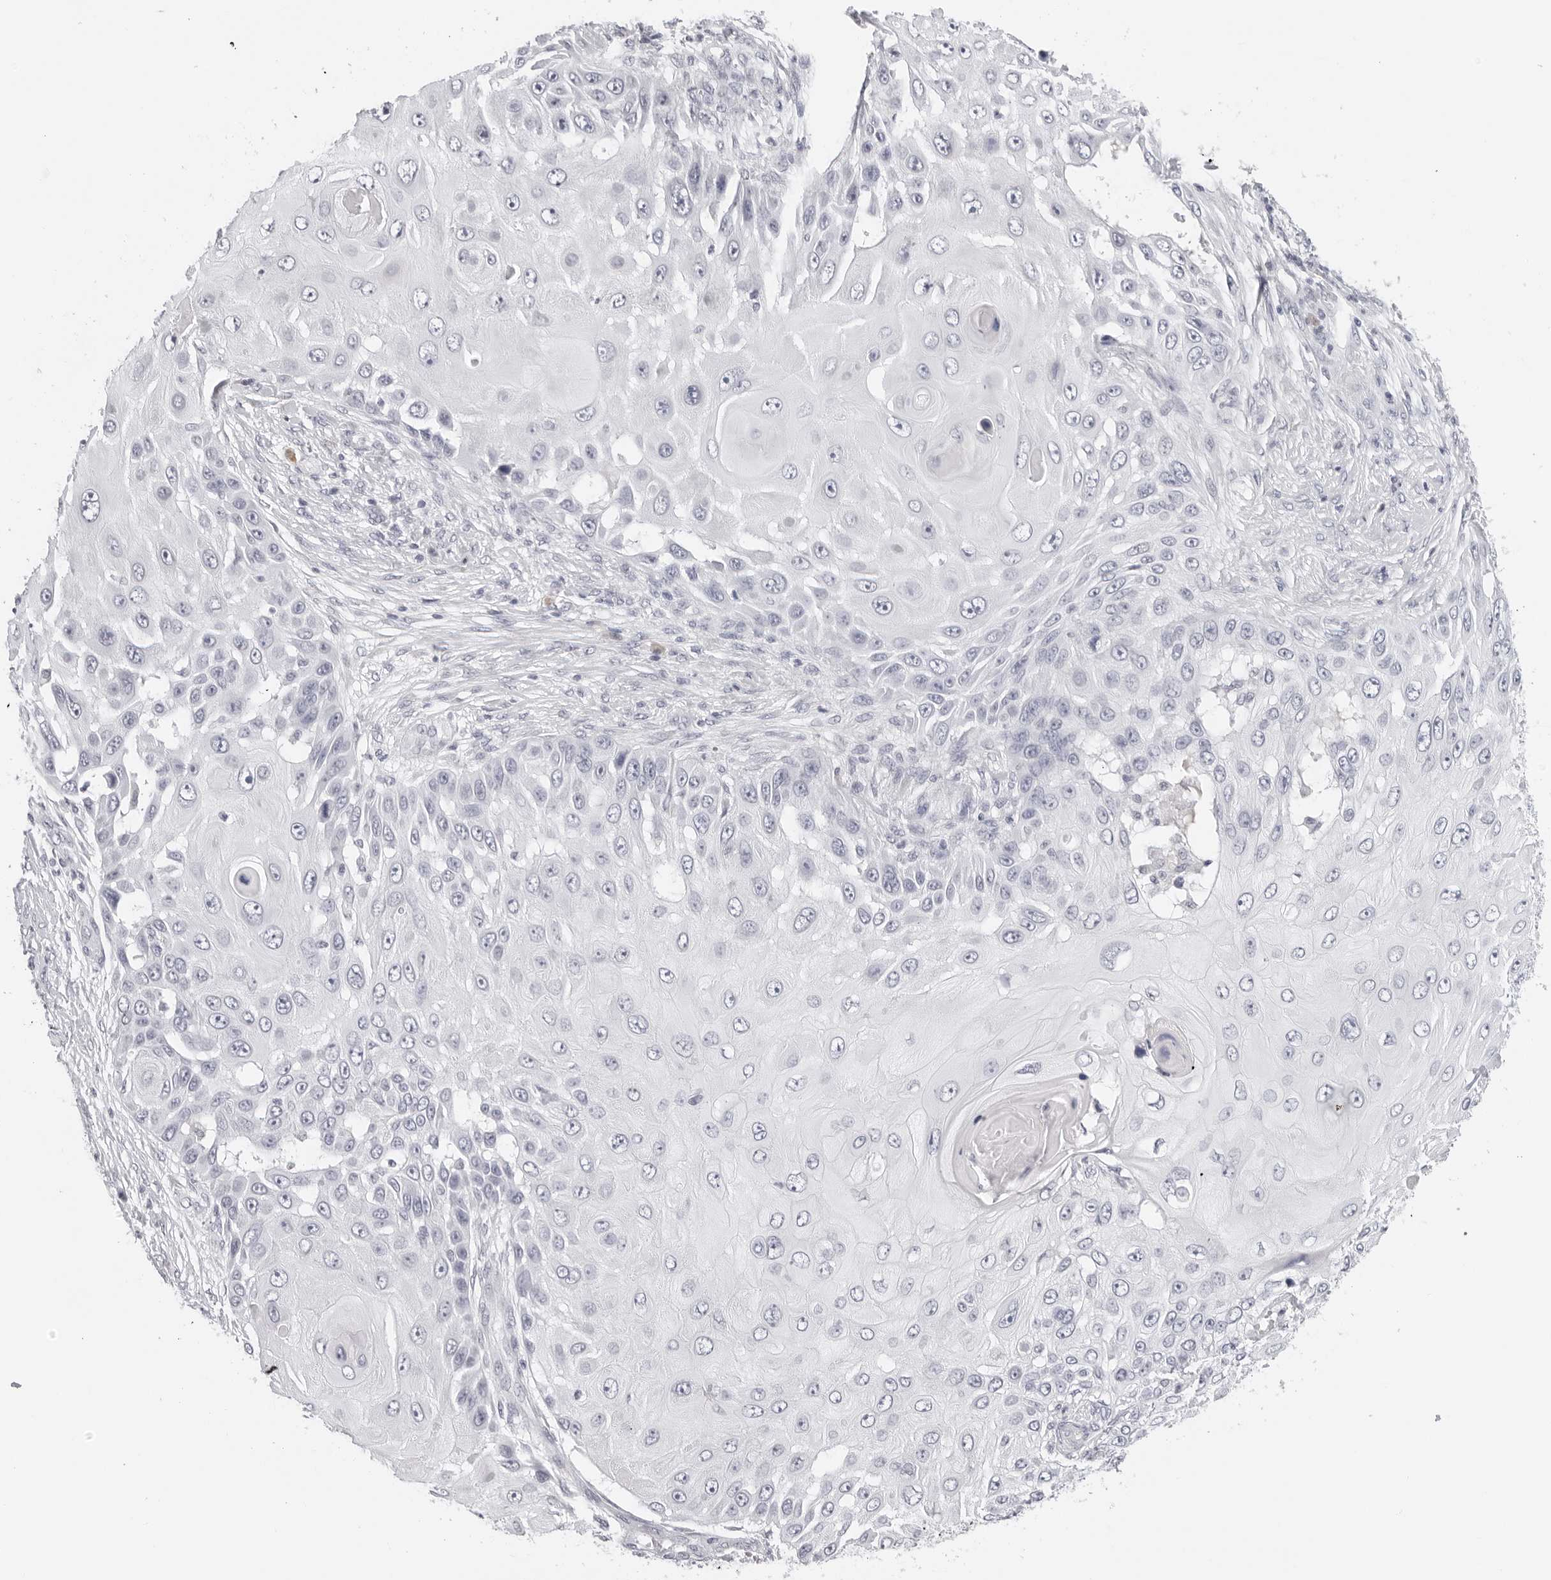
{"staining": {"intensity": "negative", "quantity": "none", "location": "none"}, "tissue": "skin cancer", "cell_type": "Tumor cells", "image_type": "cancer", "snomed": [{"axis": "morphology", "description": "Squamous cell carcinoma, NOS"}, {"axis": "topography", "description": "Skin"}], "caption": "Immunohistochemistry photomicrograph of neoplastic tissue: human skin squamous cell carcinoma stained with DAB (3,3'-diaminobenzidine) displays no significant protein expression in tumor cells. The staining is performed using DAB (3,3'-diaminobenzidine) brown chromogen with nuclei counter-stained in using hematoxylin.", "gene": "EDN2", "patient": {"sex": "female", "age": 44}}